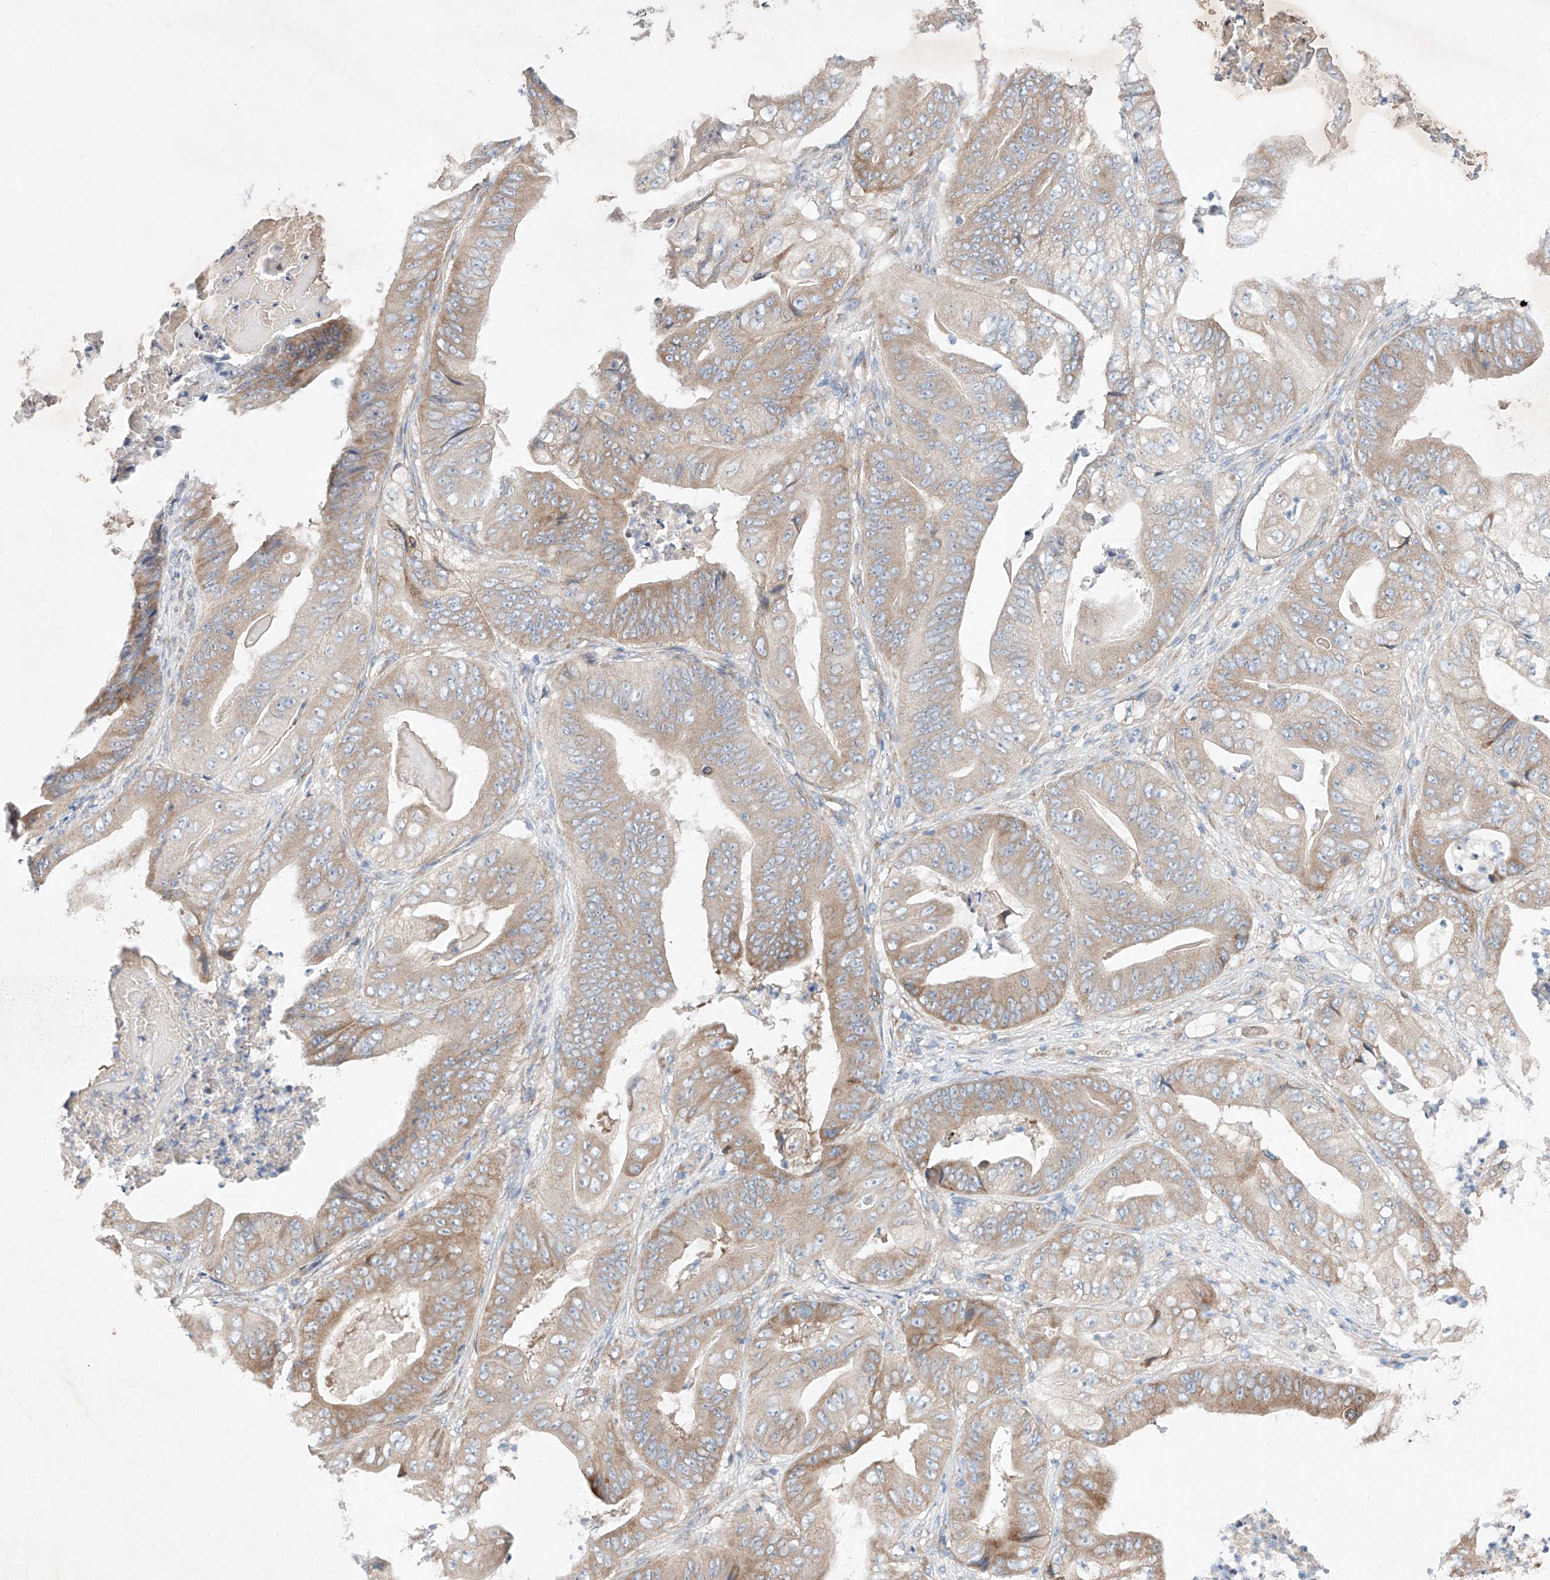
{"staining": {"intensity": "weak", "quantity": "25%-75%", "location": "cytoplasmic/membranous"}, "tissue": "stomach cancer", "cell_type": "Tumor cells", "image_type": "cancer", "snomed": [{"axis": "morphology", "description": "Adenocarcinoma, NOS"}, {"axis": "topography", "description": "Stomach"}], "caption": "Approximately 25%-75% of tumor cells in adenocarcinoma (stomach) show weak cytoplasmic/membranous protein staining as visualized by brown immunohistochemical staining.", "gene": "FASTK", "patient": {"sex": "female", "age": 73}}